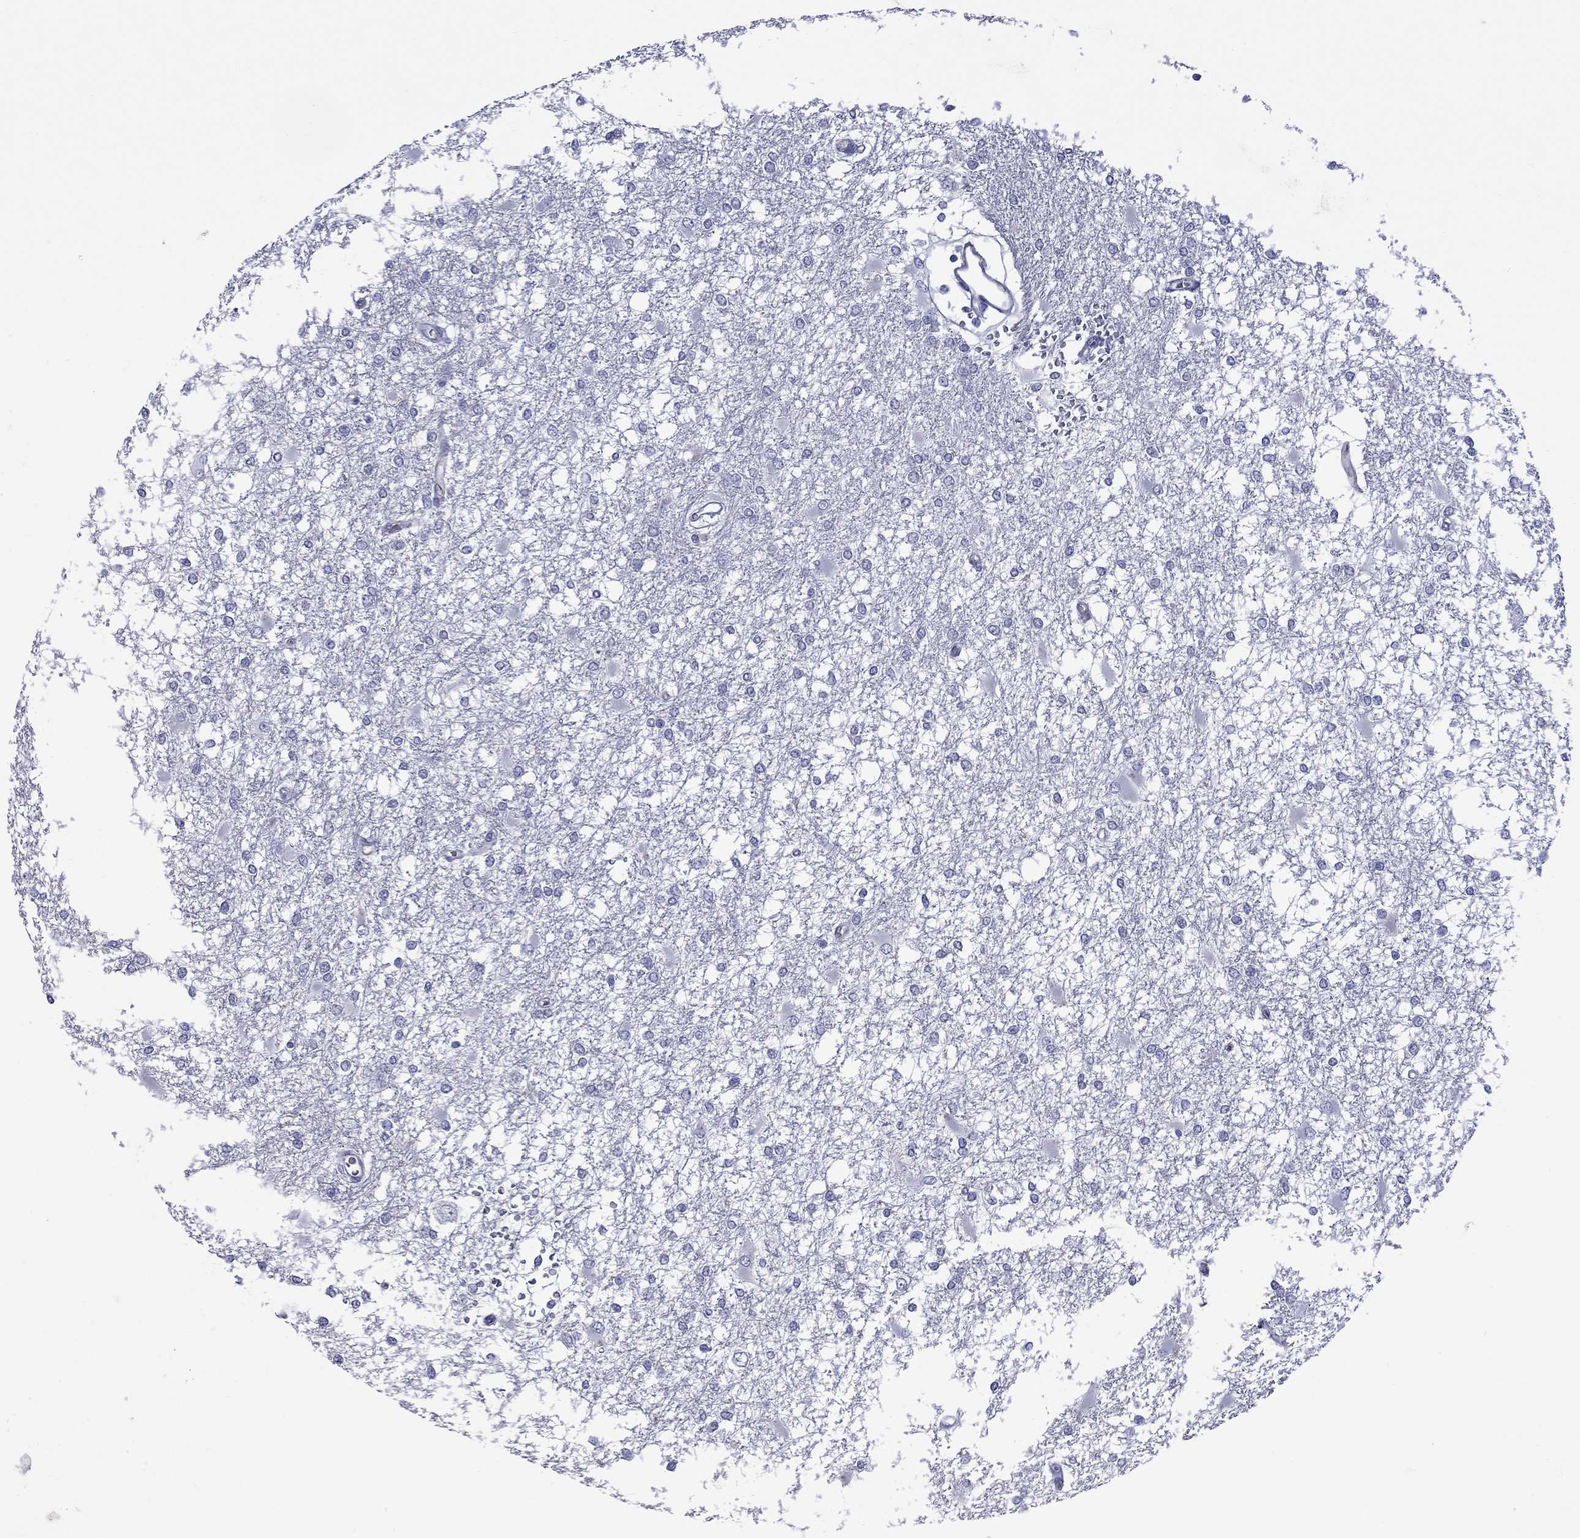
{"staining": {"intensity": "negative", "quantity": "none", "location": "none"}, "tissue": "glioma", "cell_type": "Tumor cells", "image_type": "cancer", "snomed": [{"axis": "morphology", "description": "Glioma, malignant, High grade"}, {"axis": "topography", "description": "Cerebral cortex"}], "caption": "High power microscopy micrograph of an immunohistochemistry (IHC) micrograph of glioma, revealing no significant positivity in tumor cells.", "gene": "CTNNBIP1", "patient": {"sex": "male", "age": 79}}